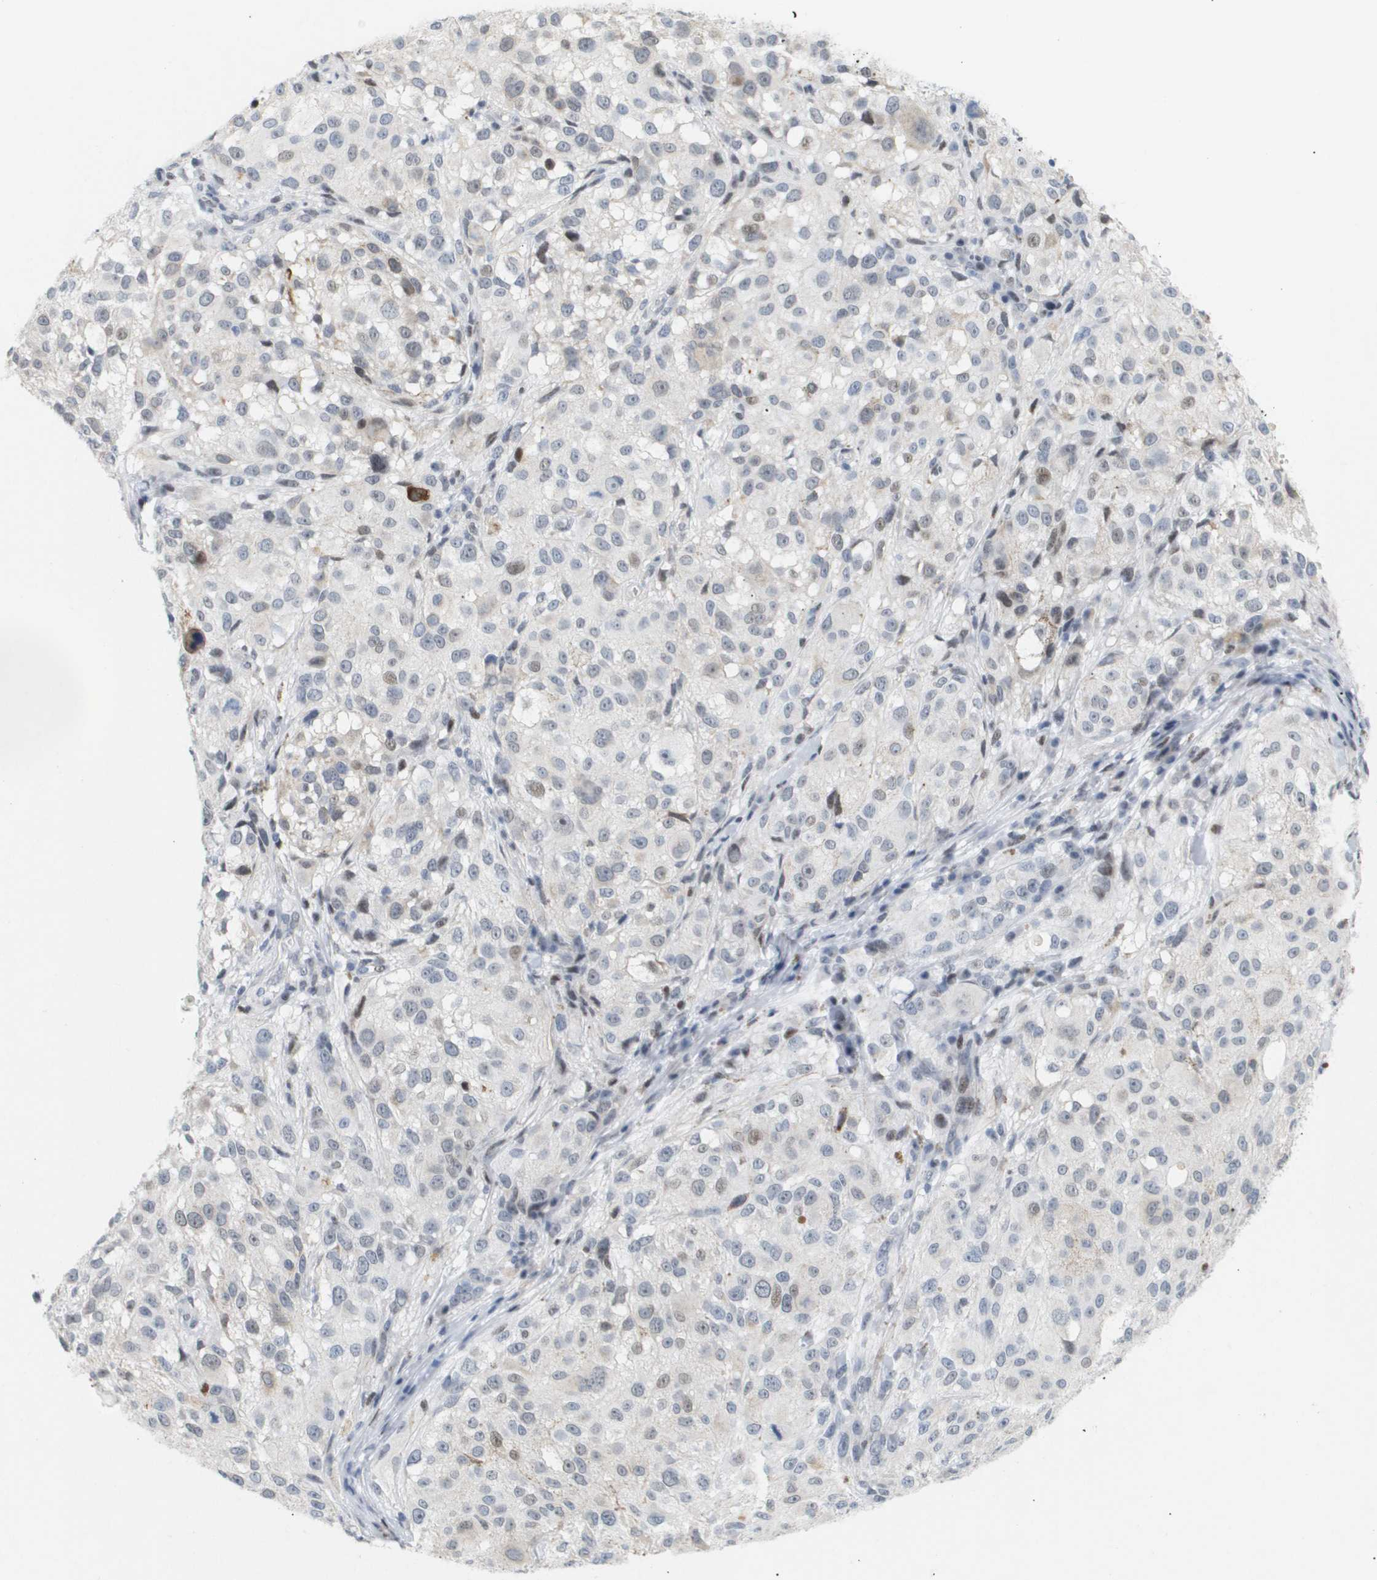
{"staining": {"intensity": "negative", "quantity": "none", "location": "none"}, "tissue": "melanoma", "cell_type": "Tumor cells", "image_type": "cancer", "snomed": [{"axis": "morphology", "description": "Necrosis, NOS"}, {"axis": "morphology", "description": "Malignant melanoma, NOS"}, {"axis": "topography", "description": "Skin"}], "caption": "The histopathology image reveals no staining of tumor cells in malignant melanoma.", "gene": "PPARD", "patient": {"sex": "female", "age": 87}}